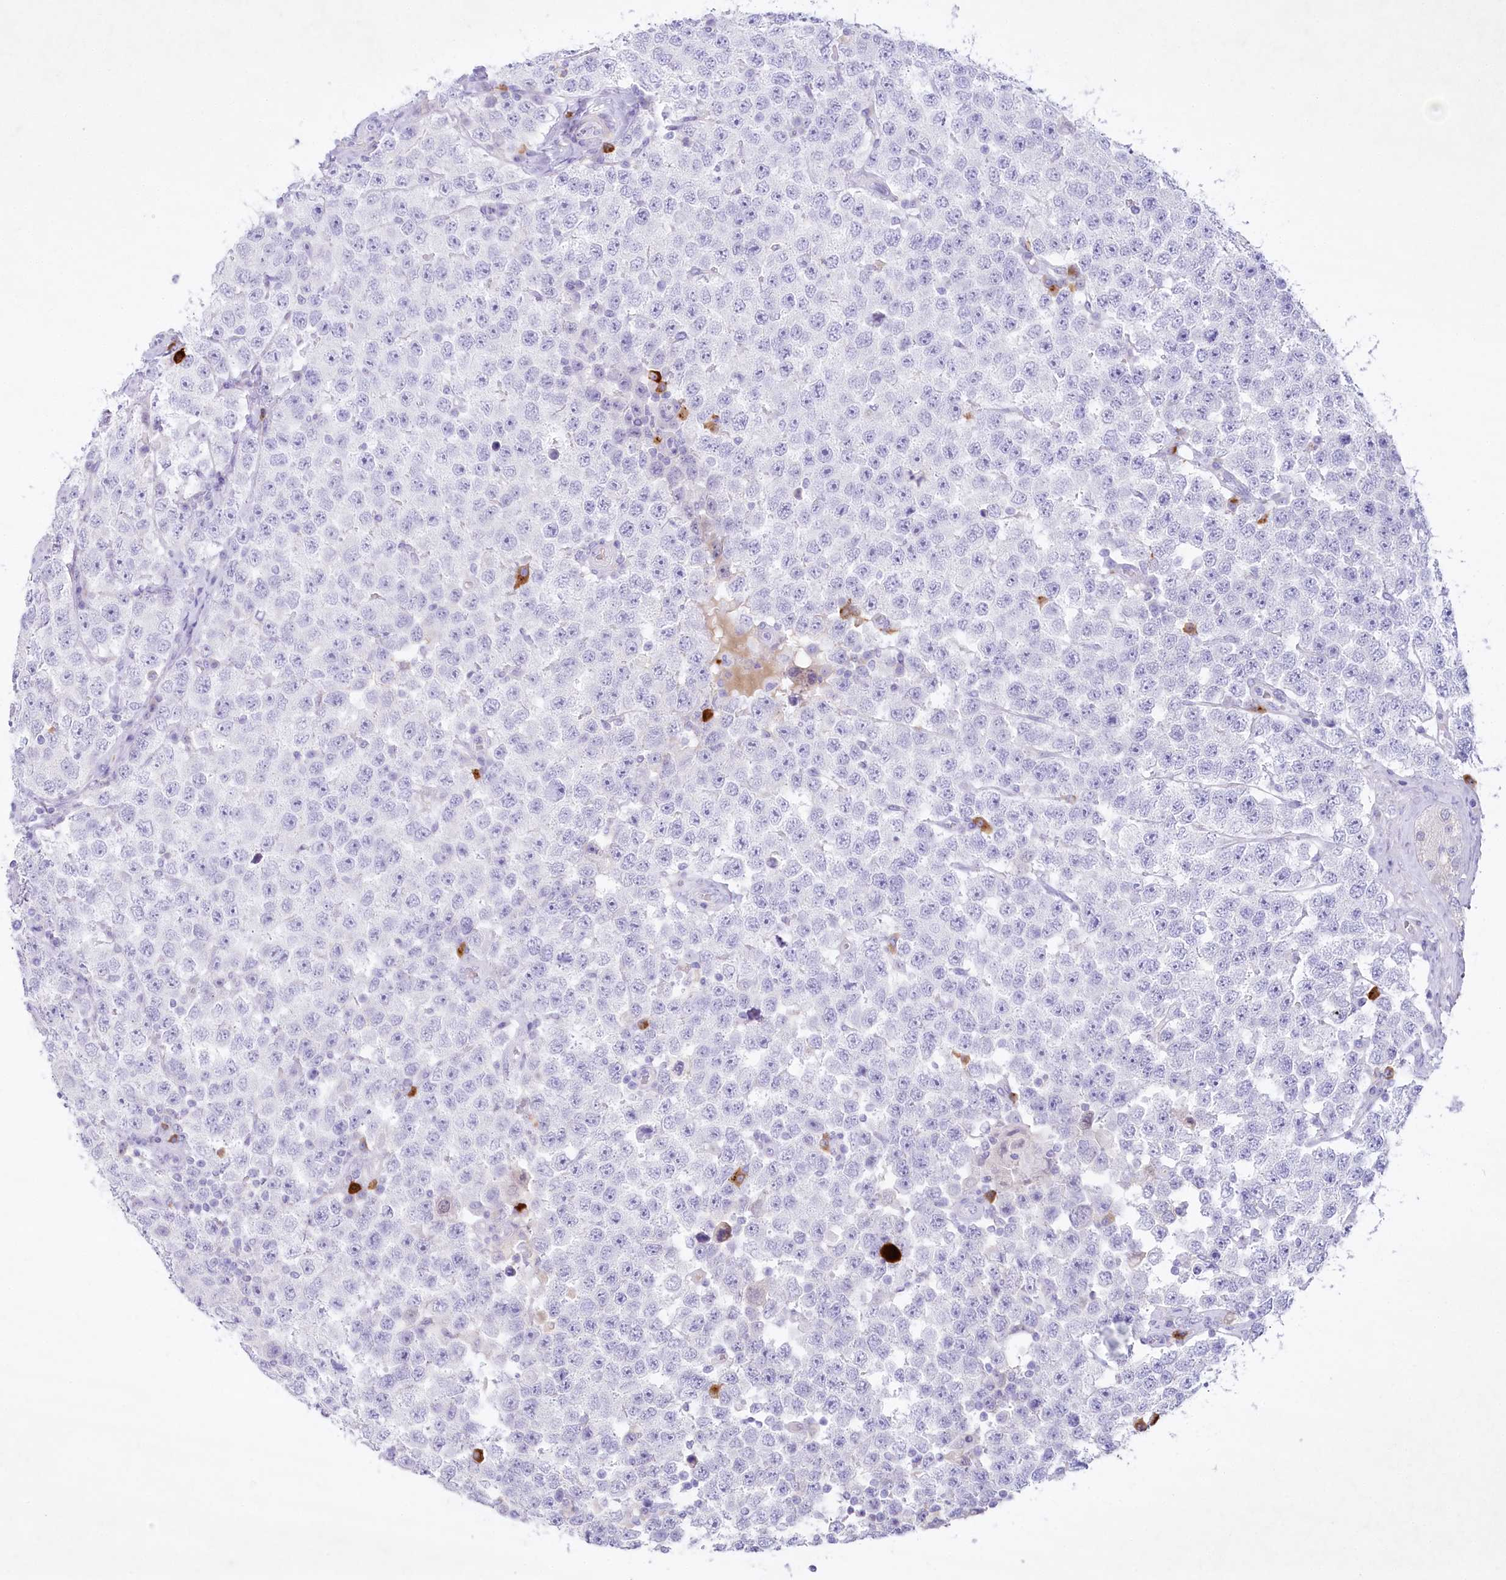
{"staining": {"intensity": "negative", "quantity": "none", "location": "none"}, "tissue": "testis cancer", "cell_type": "Tumor cells", "image_type": "cancer", "snomed": [{"axis": "morphology", "description": "Seminoma, NOS"}, {"axis": "topography", "description": "Testis"}], "caption": "There is no significant staining in tumor cells of seminoma (testis). Nuclei are stained in blue.", "gene": "MYOZ1", "patient": {"sex": "male", "age": 28}}